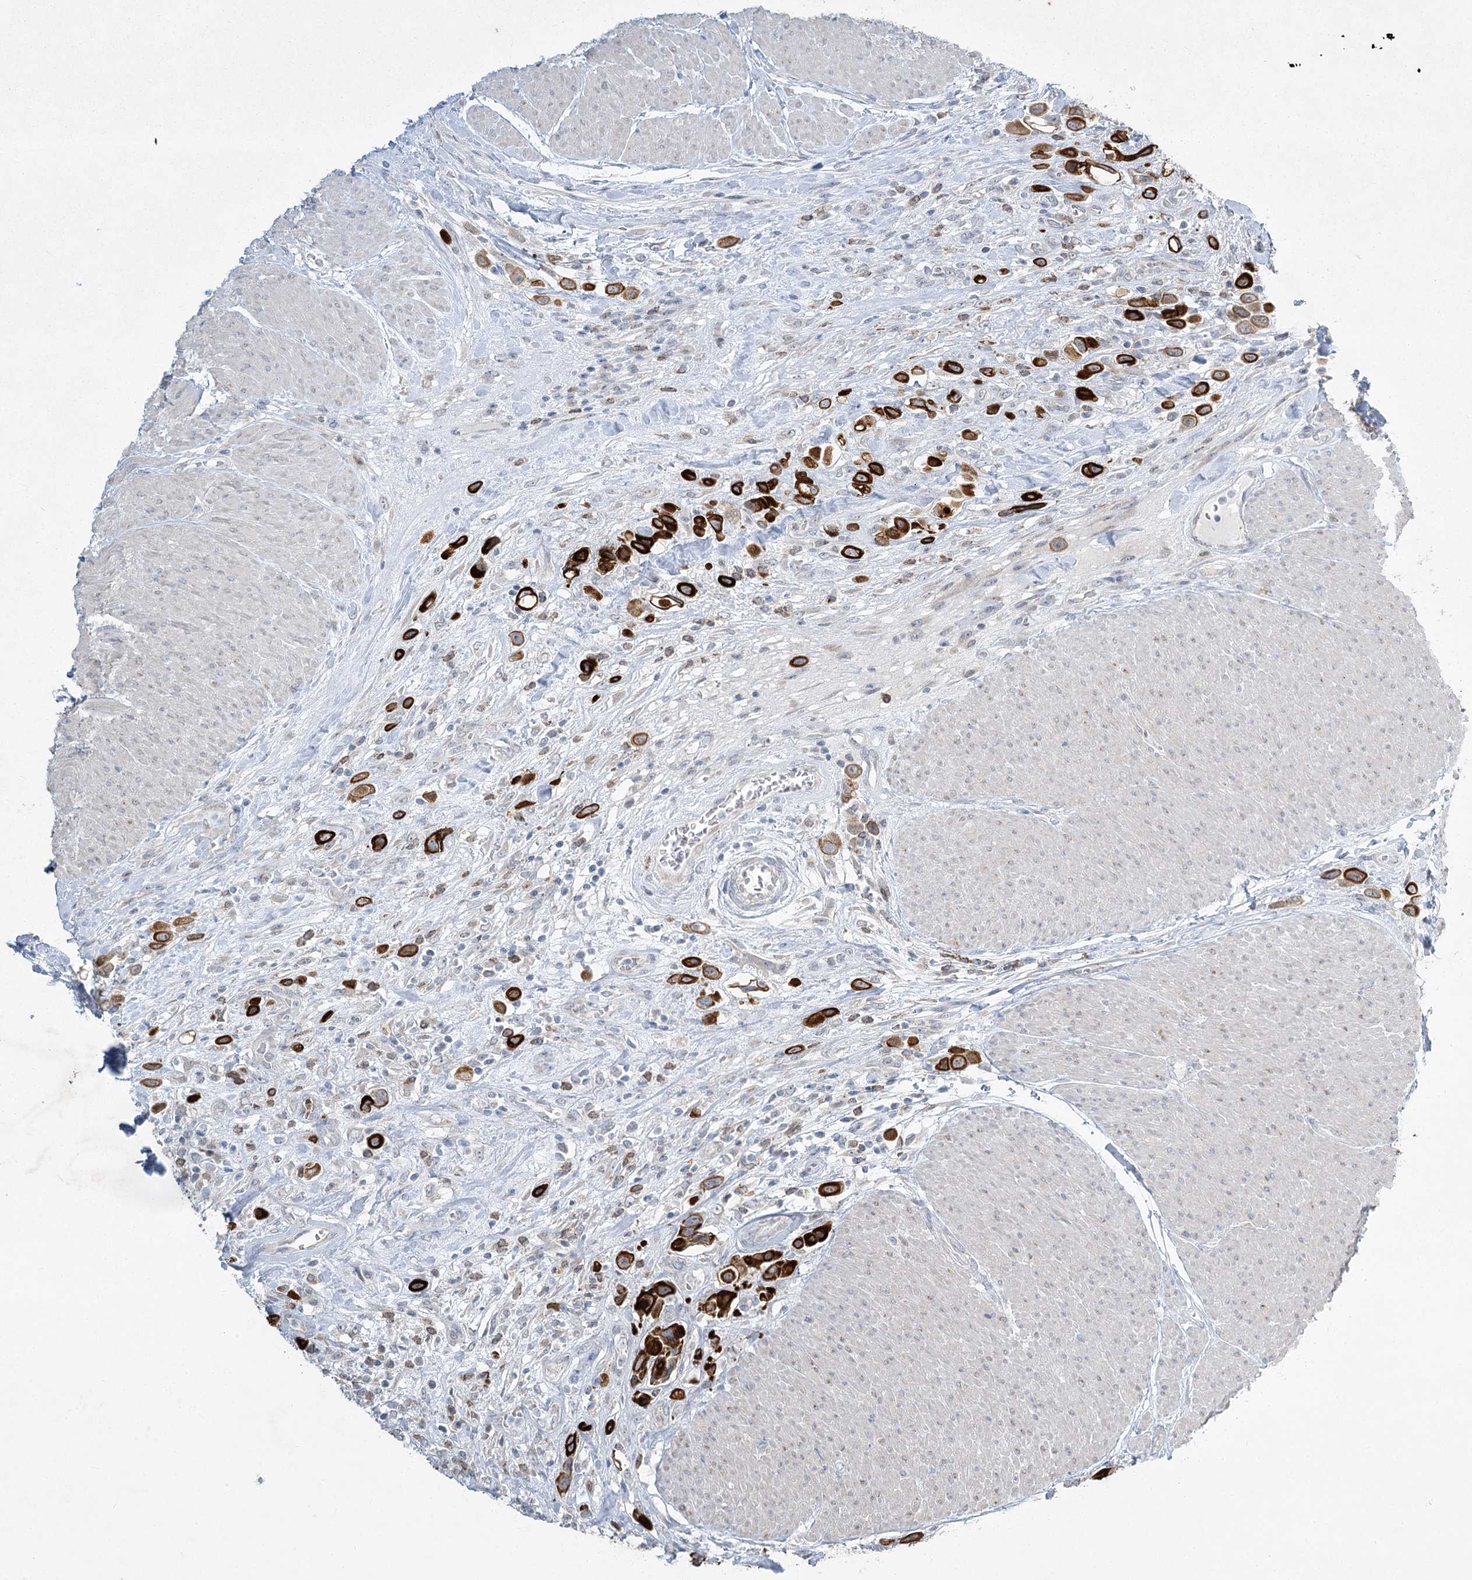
{"staining": {"intensity": "strong", "quantity": ">75%", "location": "cytoplasmic/membranous"}, "tissue": "urothelial cancer", "cell_type": "Tumor cells", "image_type": "cancer", "snomed": [{"axis": "morphology", "description": "Urothelial carcinoma, High grade"}, {"axis": "topography", "description": "Urinary bladder"}], "caption": "Brown immunohistochemical staining in human high-grade urothelial carcinoma shows strong cytoplasmic/membranous staining in about >75% of tumor cells. (Brightfield microscopy of DAB IHC at high magnification).", "gene": "ABITRAM", "patient": {"sex": "male", "age": 50}}